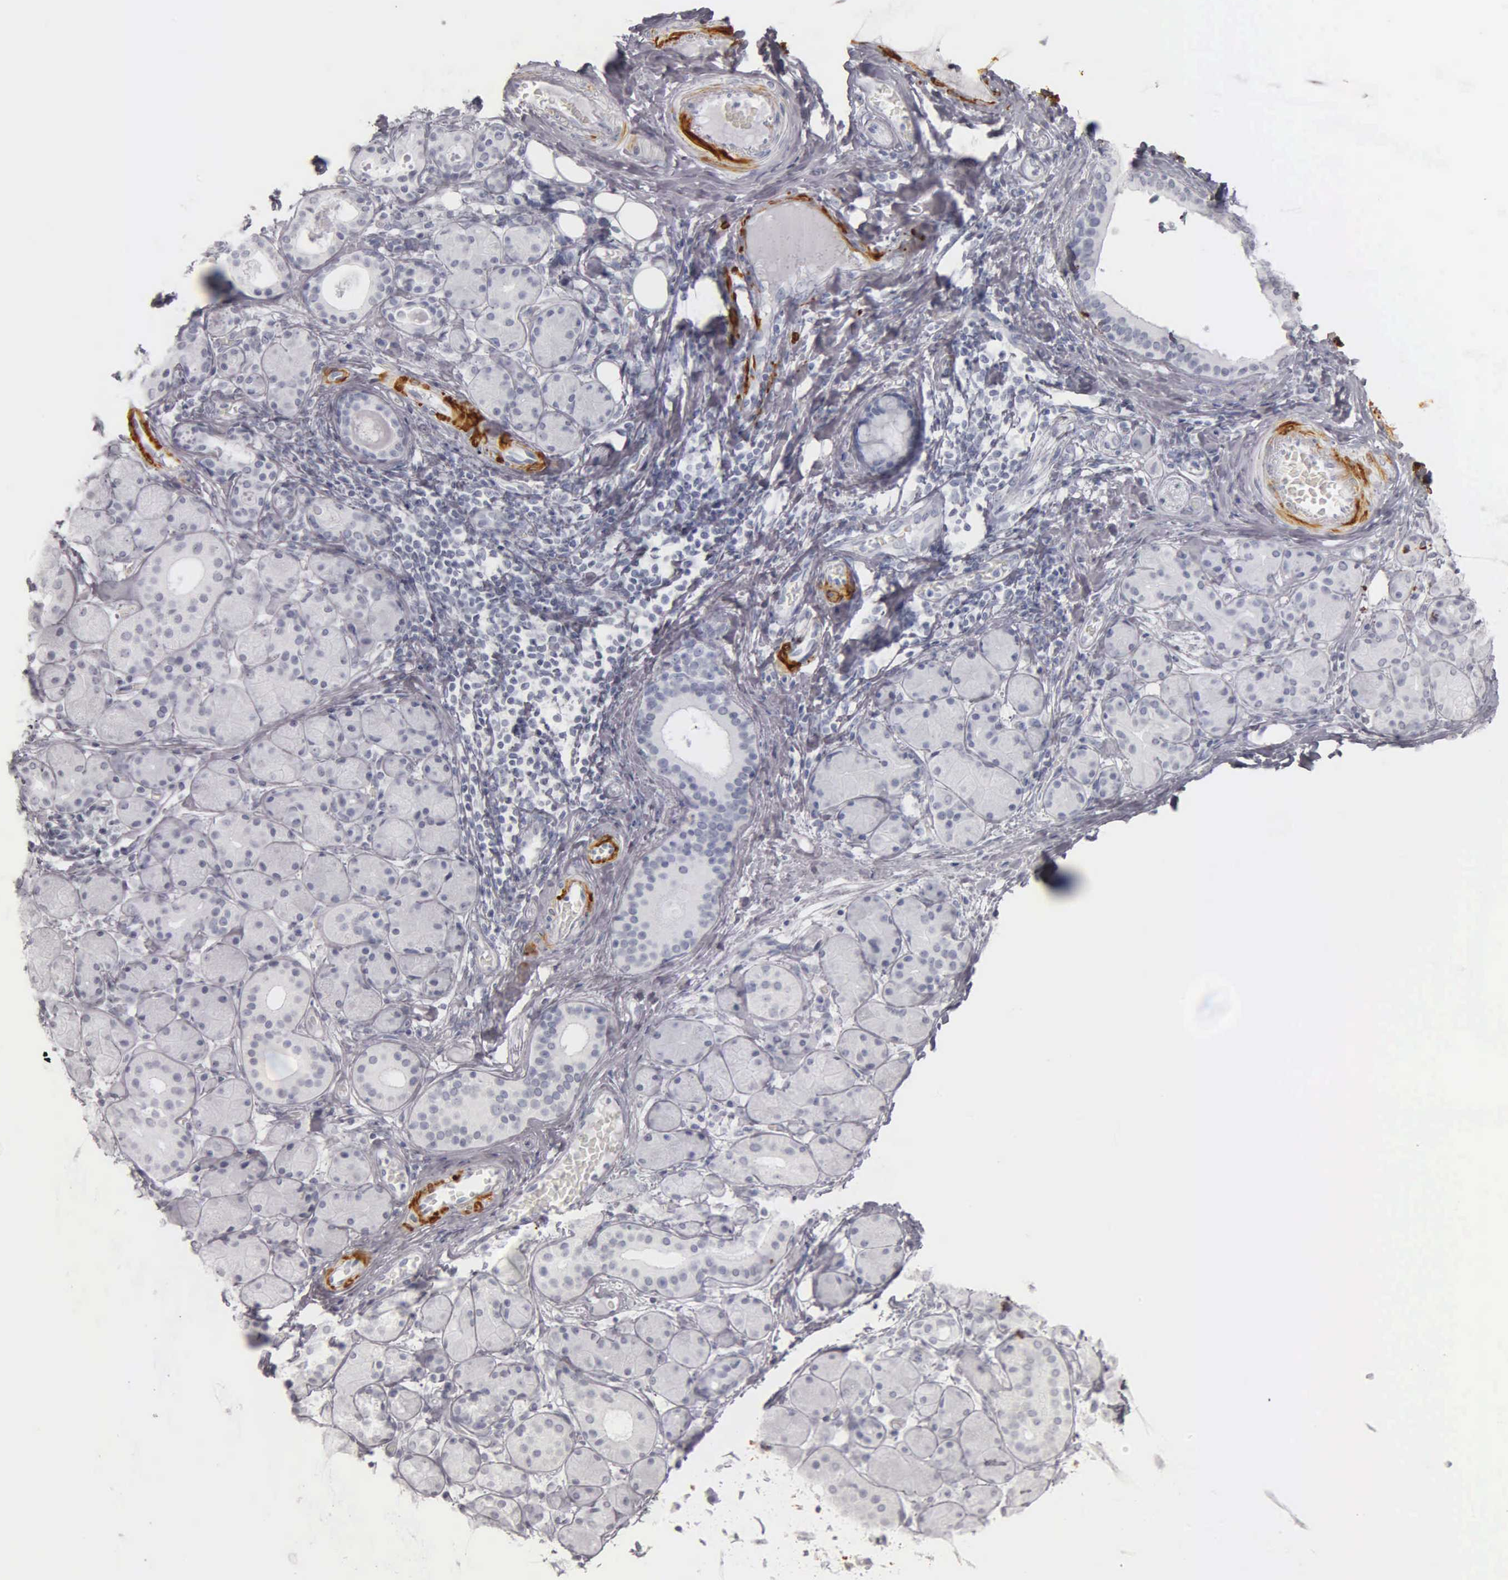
{"staining": {"intensity": "negative", "quantity": "none", "location": "none"}, "tissue": "salivary gland", "cell_type": "Glandular cells", "image_type": "normal", "snomed": [{"axis": "morphology", "description": "Normal tissue, NOS"}, {"axis": "topography", "description": "Salivary gland"}, {"axis": "topography", "description": "Peripheral nerve tissue"}], "caption": "This is a image of immunohistochemistry staining of normal salivary gland, which shows no expression in glandular cells. Brightfield microscopy of immunohistochemistry (IHC) stained with DAB (brown) and hematoxylin (blue), captured at high magnification.", "gene": "DES", "patient": {"sex": "male", "age": 62}}